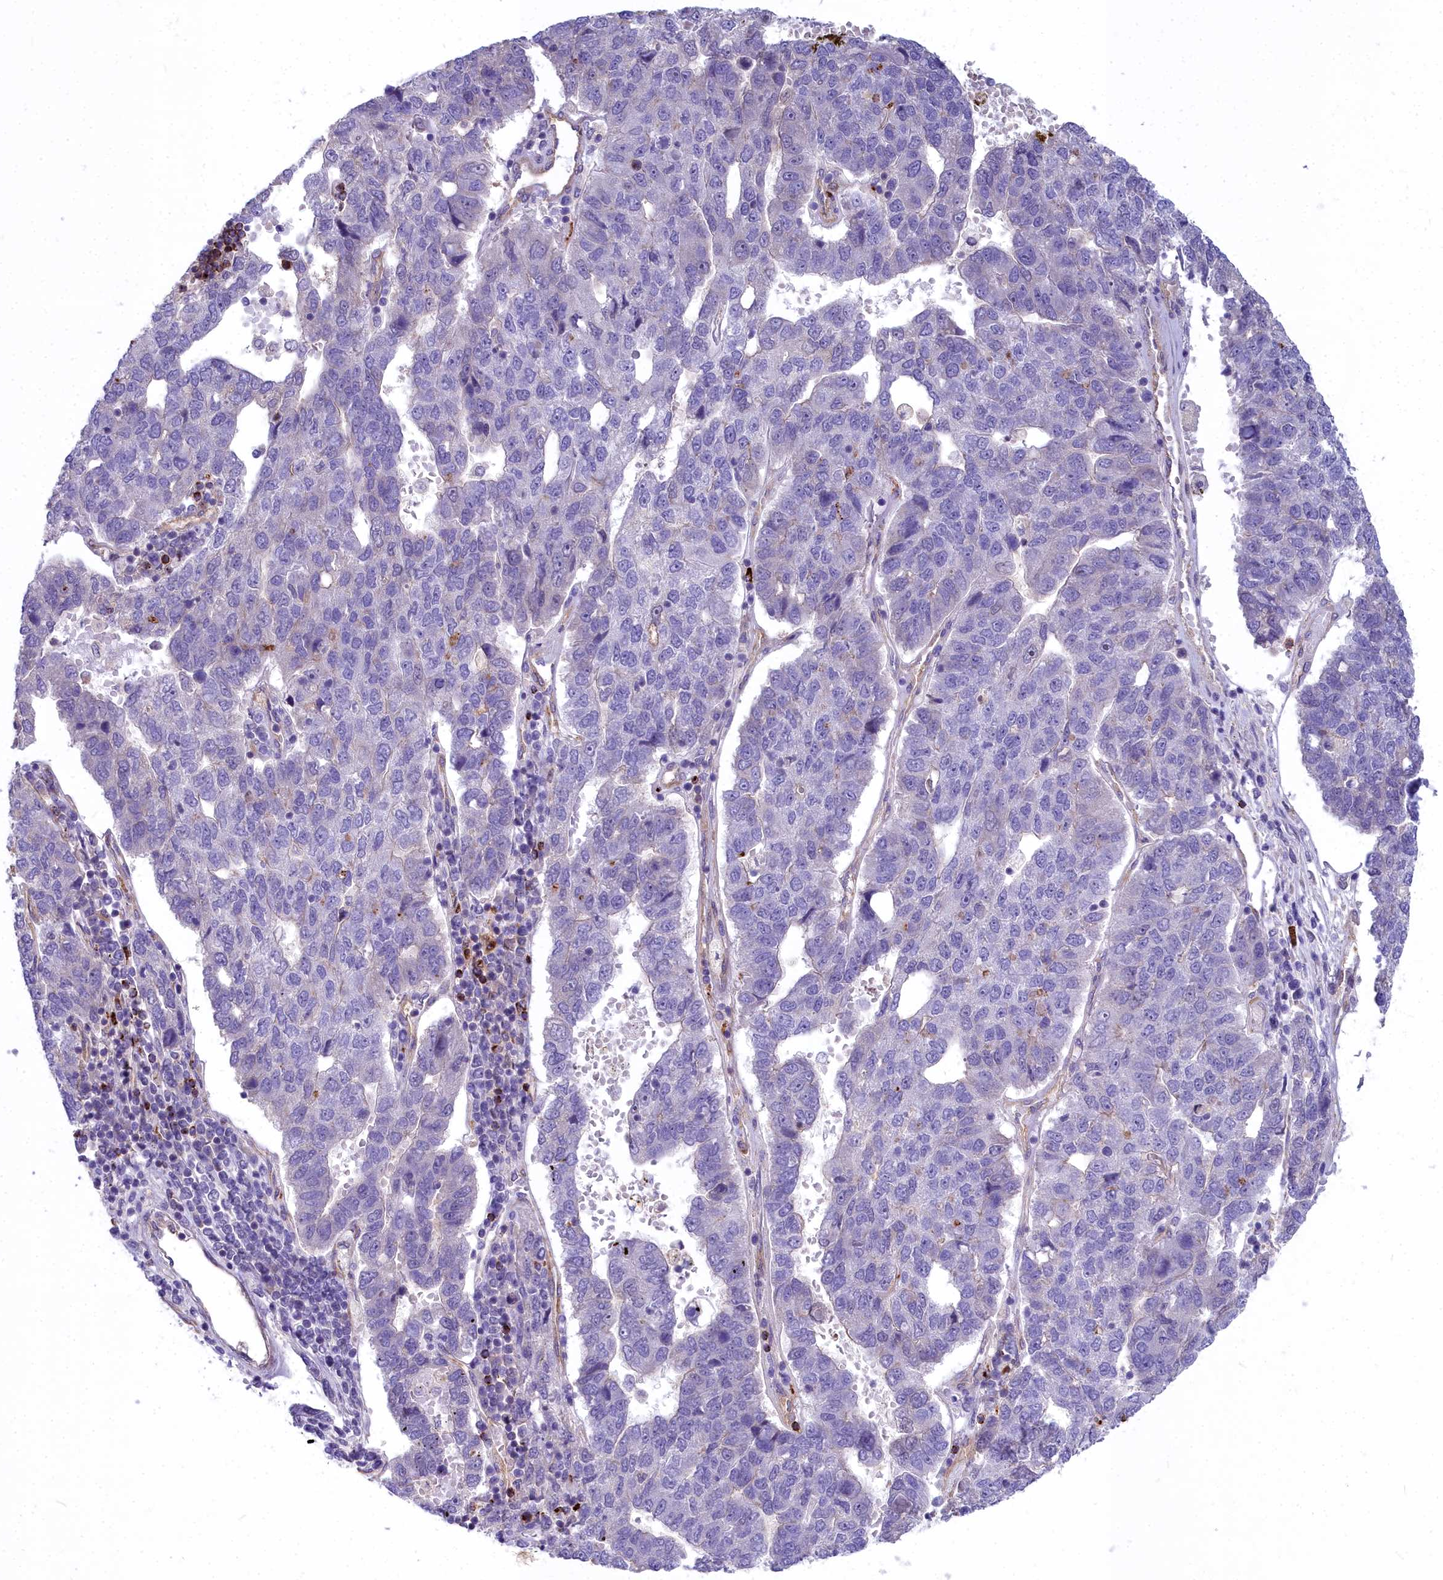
{"staining": {"intensity": "negative", "quantity": "none", "location": "none"}, "tissue": "pancreatic cancer", "cell_type": "Tumor cells", "image_type": "cancer", "snomed": [{"axis": "morphology", "description": "Adenocarcinoma, NOS"}, {"axis": "topography", "description": "Pancreas"}], "caption": "Immunohistochemistry (IHC) photomicrograph of neoplastic tissue: pancreatic cancer (adenocarcinoma) stained with DAB shows no significant protein positivity in tumor cells.", "gene": "HLA-DOA", "patient": {"sex": "female", "age": 61}}